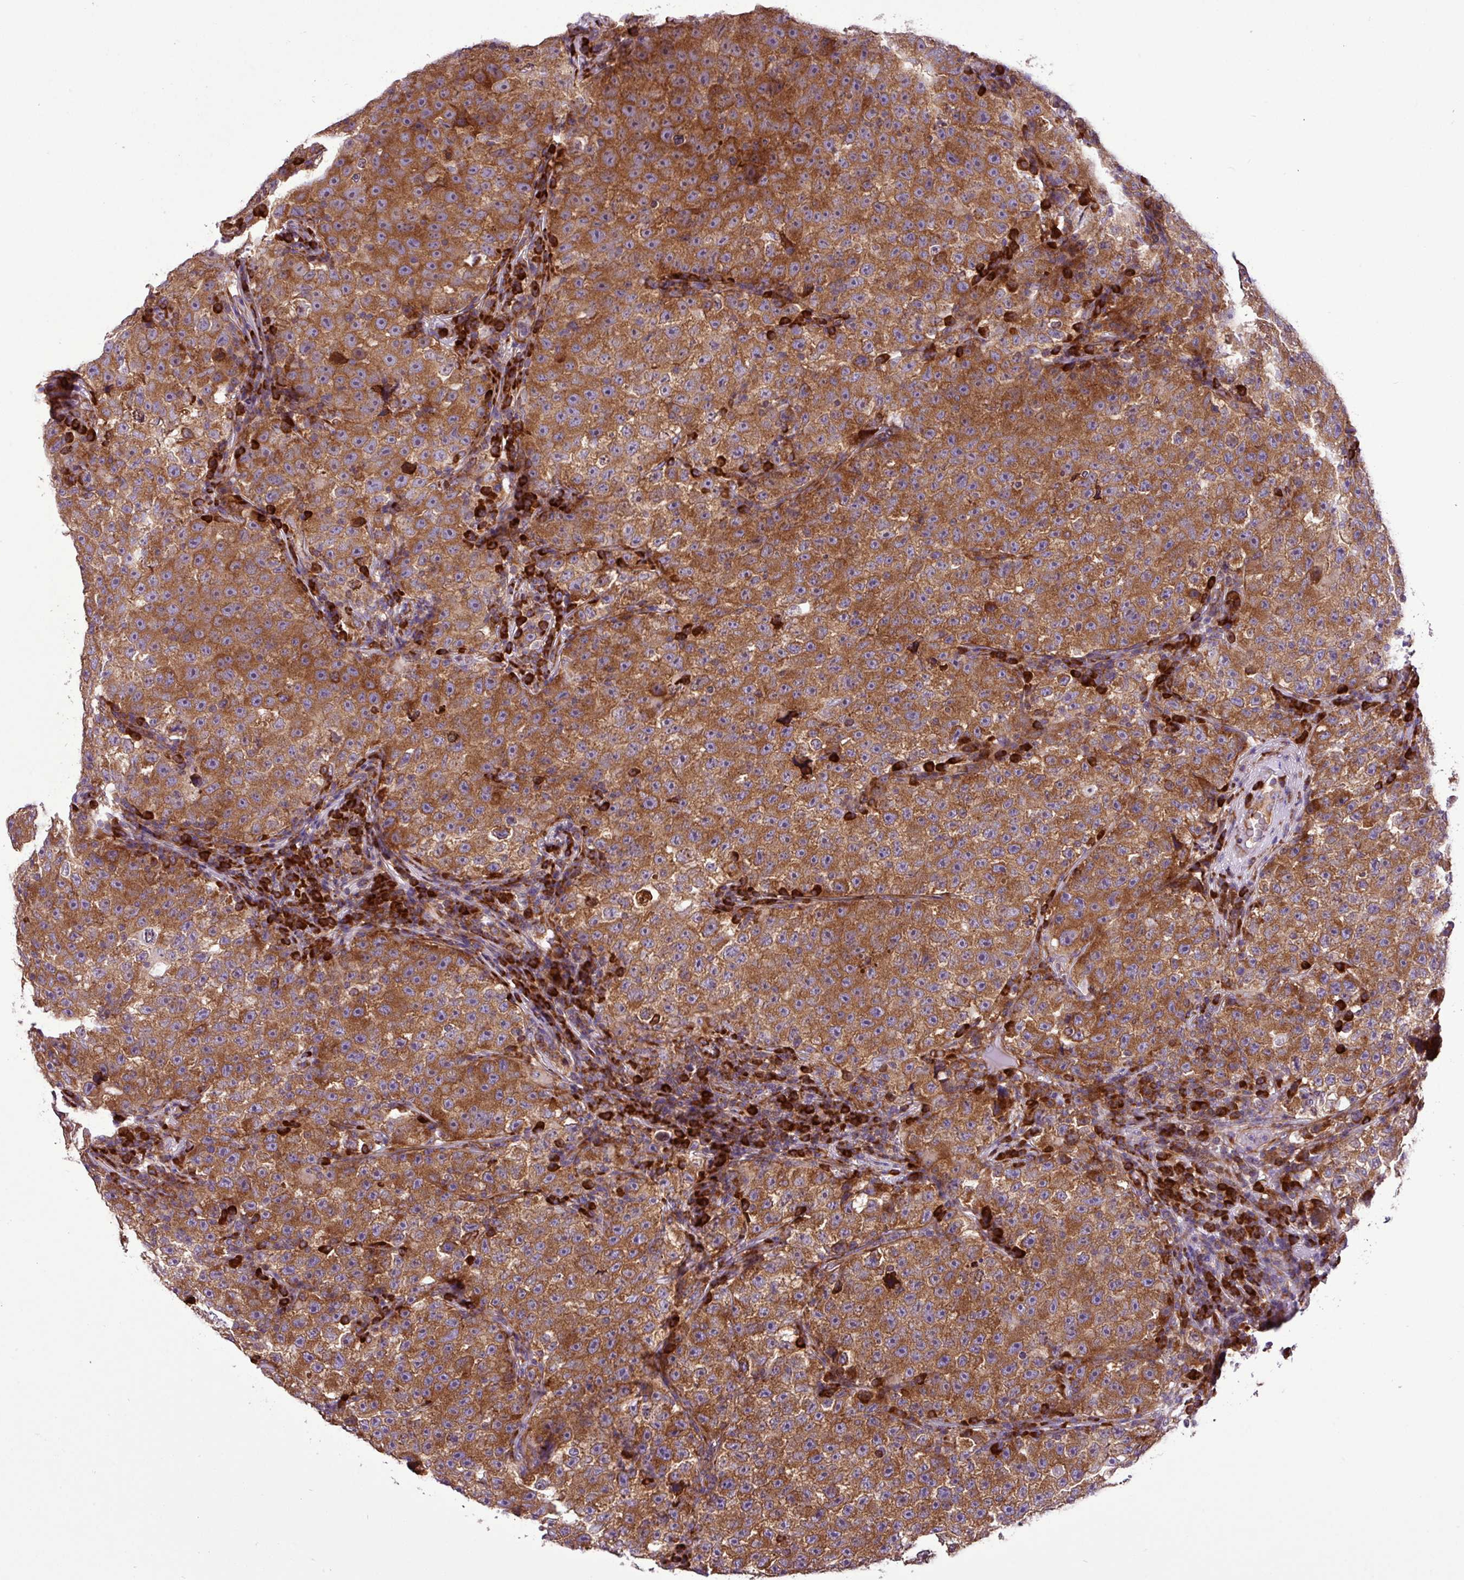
{"staining": {"intensity": "moderate", "quantity": ">75%", "location": "cytoplasmic/membranous"}, "tissue": "testis cancer", "cell_type": "Tumor cells", "image_type": "cancer", "snomed": [{"axis": "morphology", "description": "Seminoma, NOS"}, {"axis": "topography", "description": "Testis"}], "caption": "Seminoma (testis) stained with a protein marker reveals moderate staining in tumor cells.", "gene": "RPL13", "patient": {"sex": "male", "age": 22}}